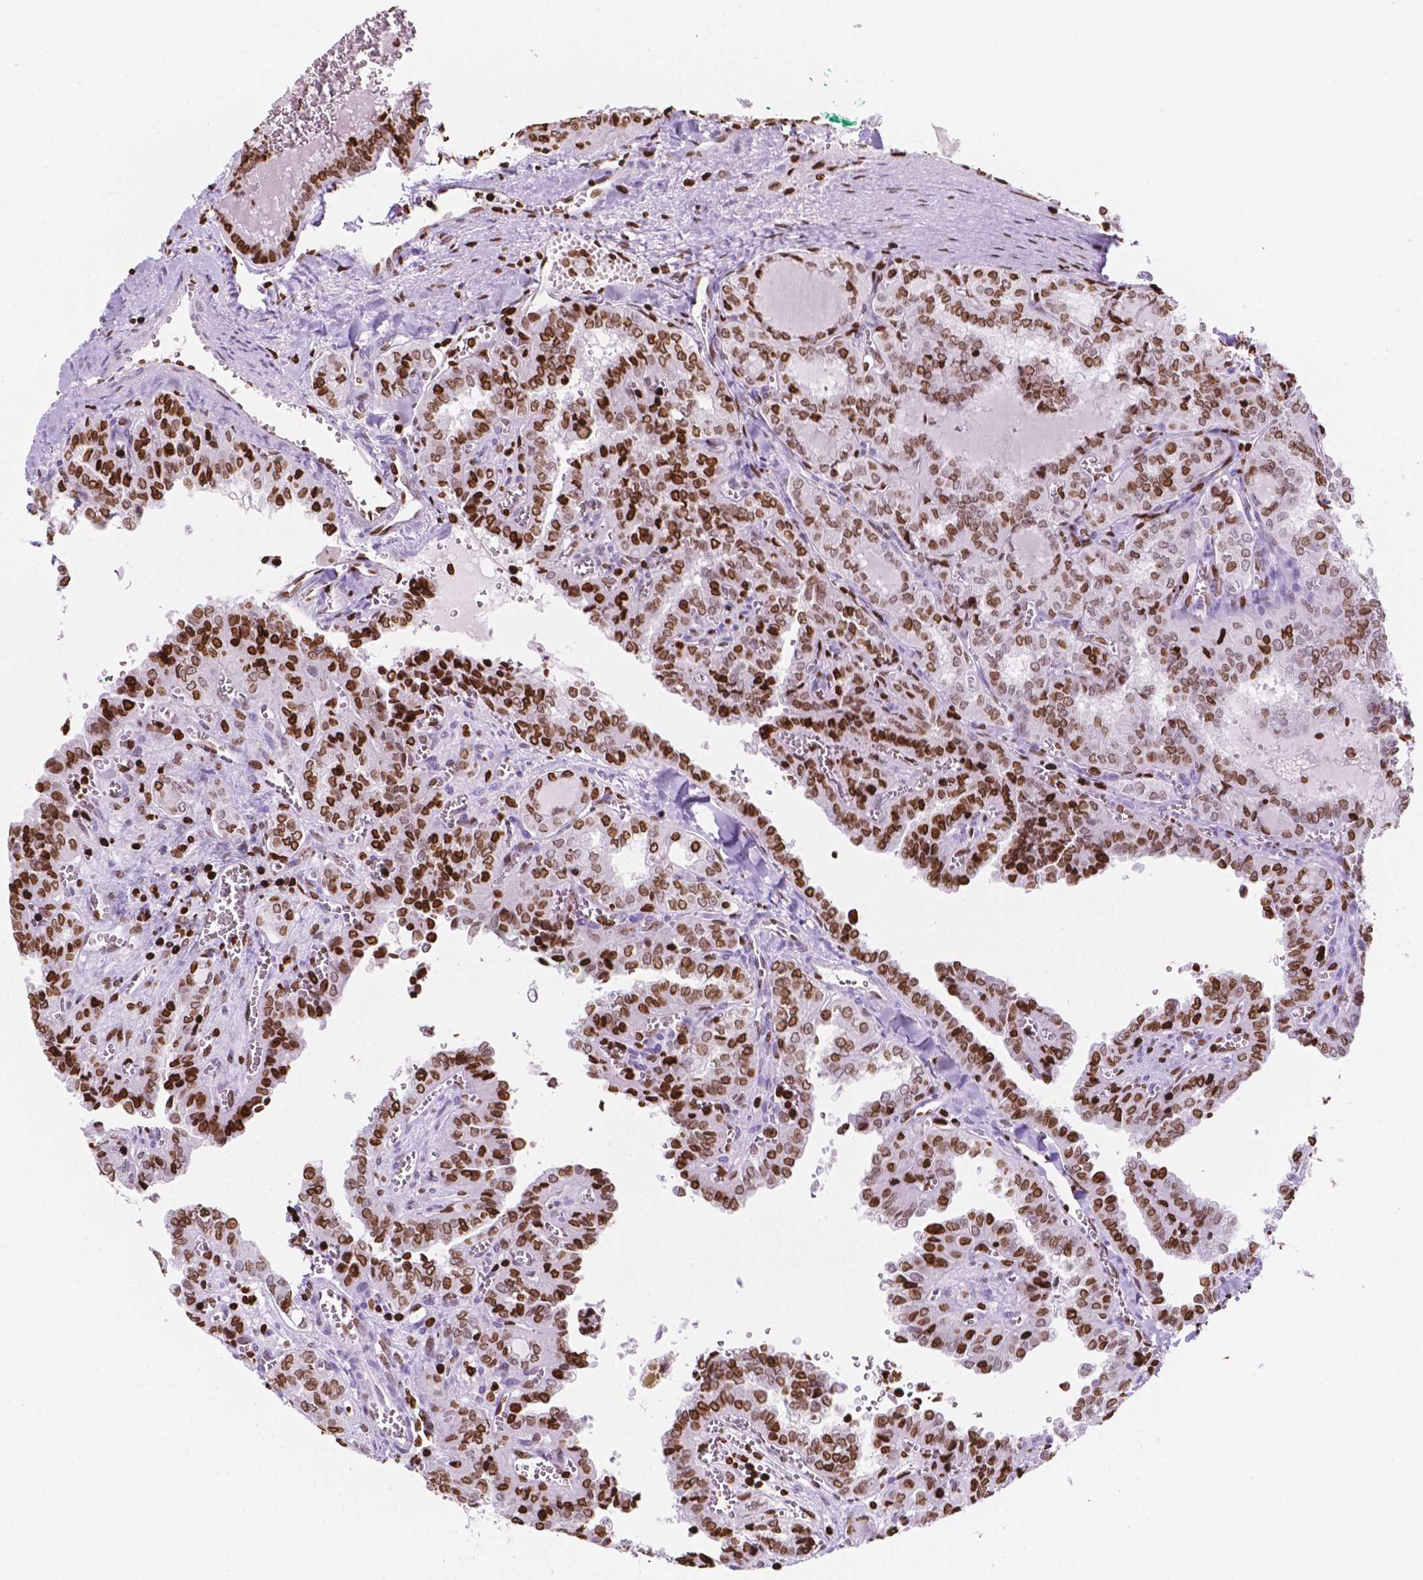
{"staining": {"intensity": "moderate", "quantity": ">75%", "location": "nuclear"}, "tissue": "thyroid cancer", "cell_type": "Tumor cells", "image_type": "cancer", "snomed": [{"axis": "morphology", "description": "Papillary adenocarcinoma, NOS"}, {"axis": "topography", "description": "Thyroid gland"}], "caption": "Tumor cells display medium levels of moderate nuclear positivity in approximately >75% of cells in thyroid papillary adenocarcinoma.", "gene": "CBY3", "patient": {"sex": "female", "age": 41}}